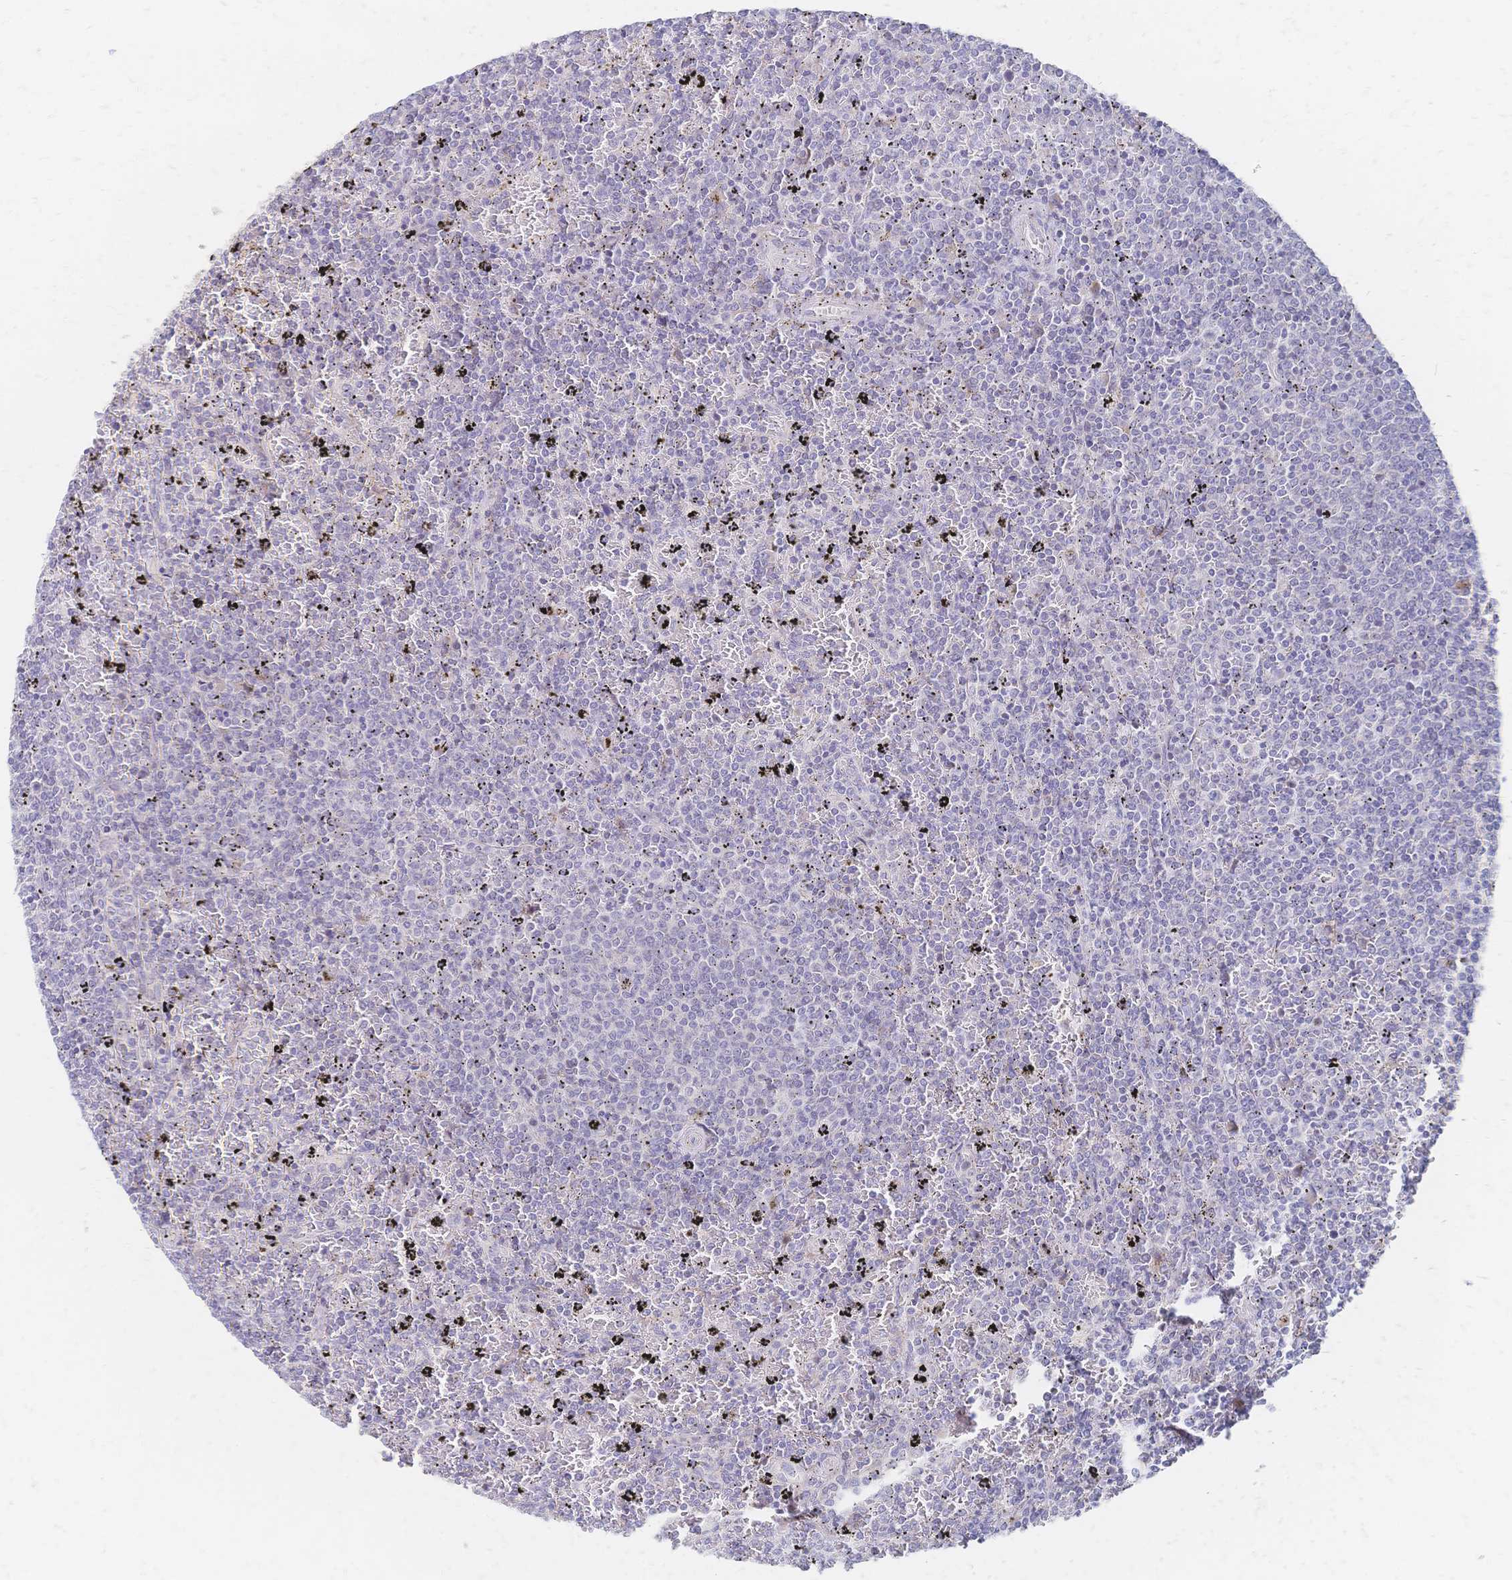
{"staining": {"intensity": "negative", "quantity": "none", "location": "none"}, "tissue": "lymphoma", "cell_type": "Tumor cells", "image_type": "cancer", "snomed": [{"axis": "morphology", "description": "Malignant lymphoma, non-Hodgkin's type, Low grade"}, {"axis": "topography", "description": "Spleen"}], "caption": "Photomicrograph shows no significant protein positivity in tumor cells of low-grade malignant lymphoma, non-Hodgkin's type.", "gene": "VWC2L", "patient": {"sex": "female", "age": 77}}